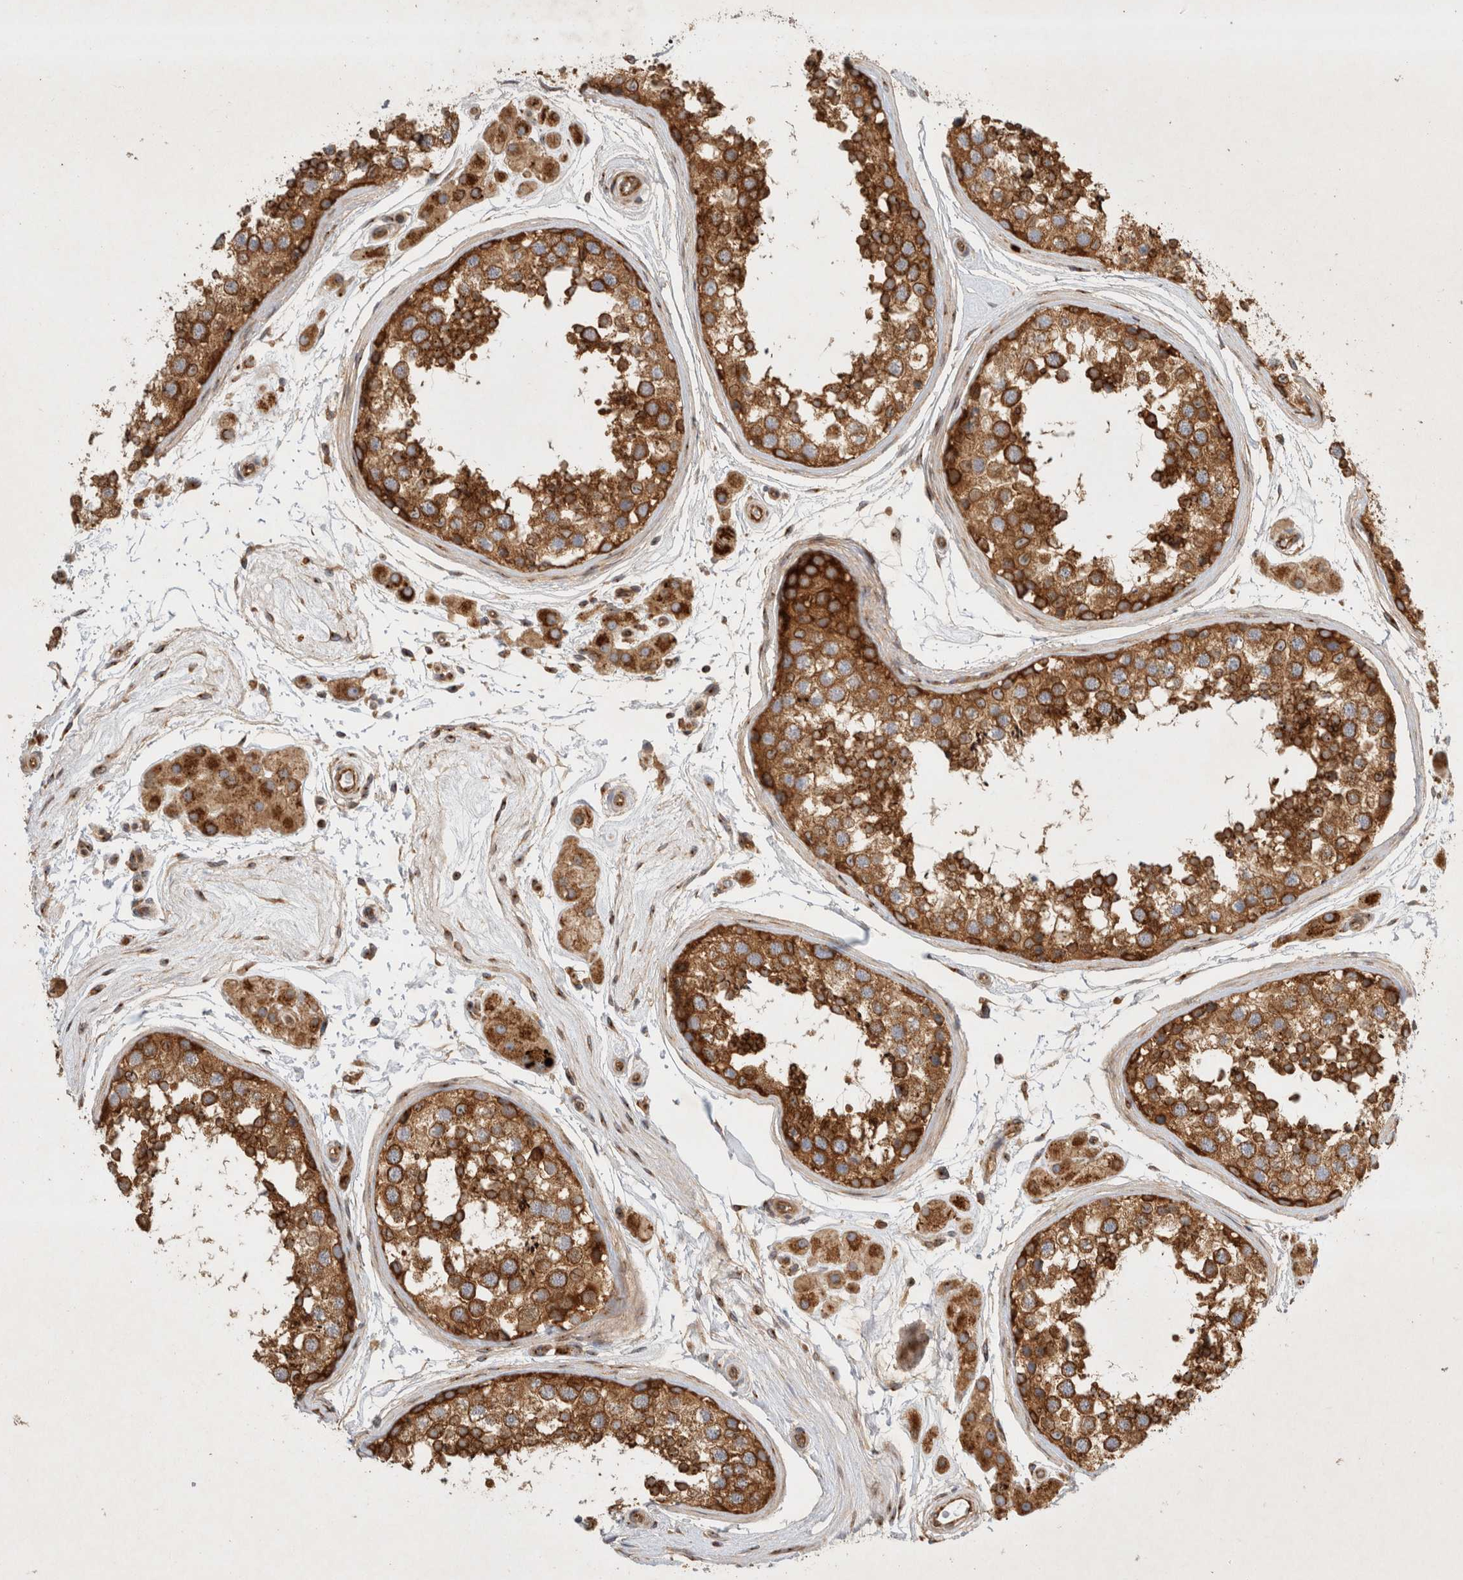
{"staining": {"intensity": "strong", "quantity": ">75%", "location": "cytoplasmic/membranous"}, "tissue": "testis", "cell_type": "Cells in seminiferous ducts", "image_type": "normal", "snomed": [{"axis": "morphology", "description": "Normal tissue, NOS"}, {"axis": "topography", "description": "Testis"}], "caption": "IHC histopathology image of unremarkable testis stained for a protein (brown), which exhibits high levels of strong cytoplasmic/membranous positivity in approximately >75% of cells in seminiferous ducts.", "gene": "GPR150", "patient": {"sex": "male", "age": 56}}